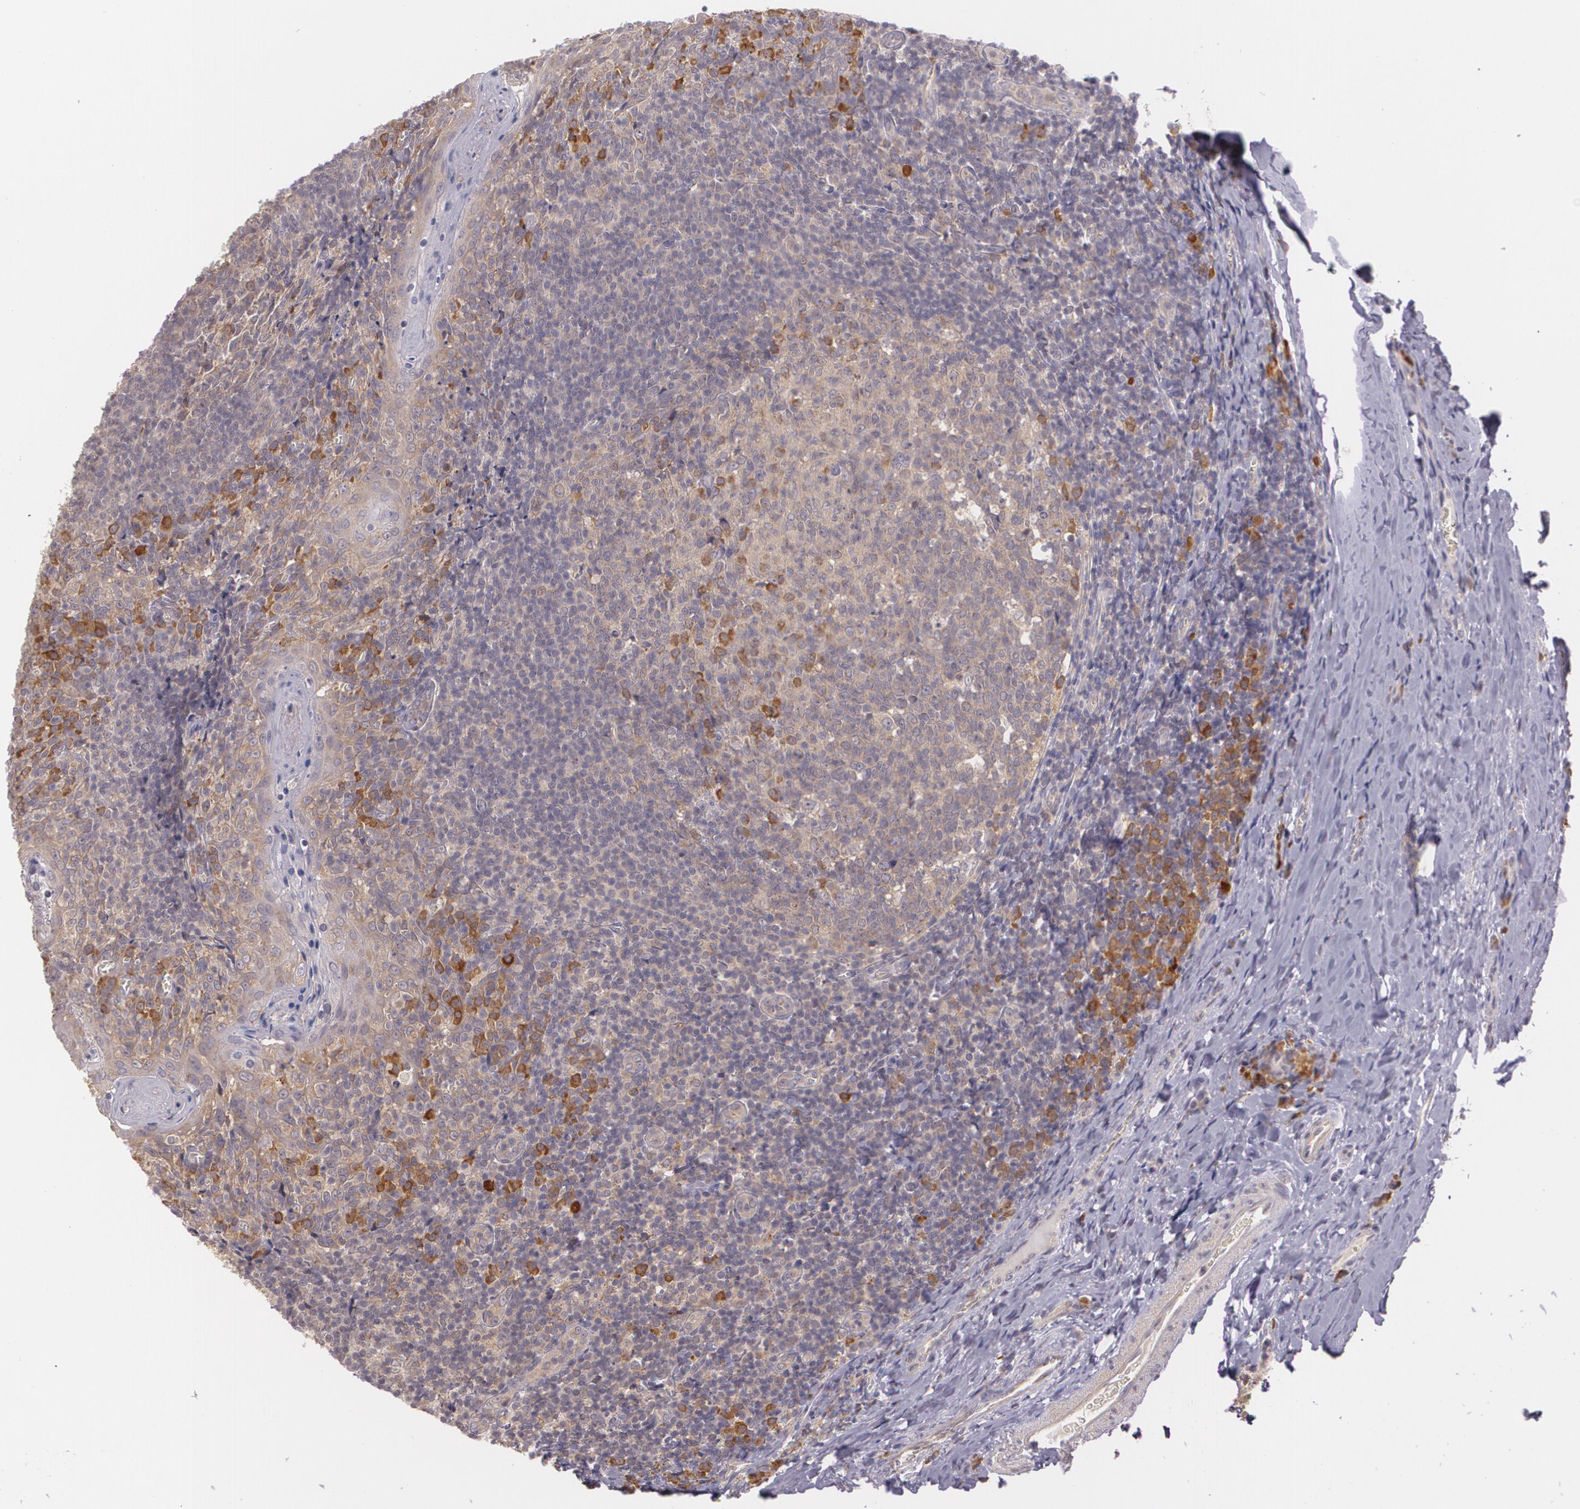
{"staining": {"intensity": "moderate", "quantity": "<25%", "location": "cytoplasmic/membranous"}, "tissue": "tonsil", "cell_type": "Germinal center cells", "image_type": "normal", "snomed": [{"axis": "morphology", "description": "Normal tissue, NOS"}, {"axis": "topography", "description": "Tonsil"}], "caption": "Immunohistochemistry of normal tonsil demonstrates low levels of moderate cytoplasmic/membranous staining in approximately <25% of germinal center cells.", "gene": "CCL17", "patient": {"sex": "male", "age": 31}}